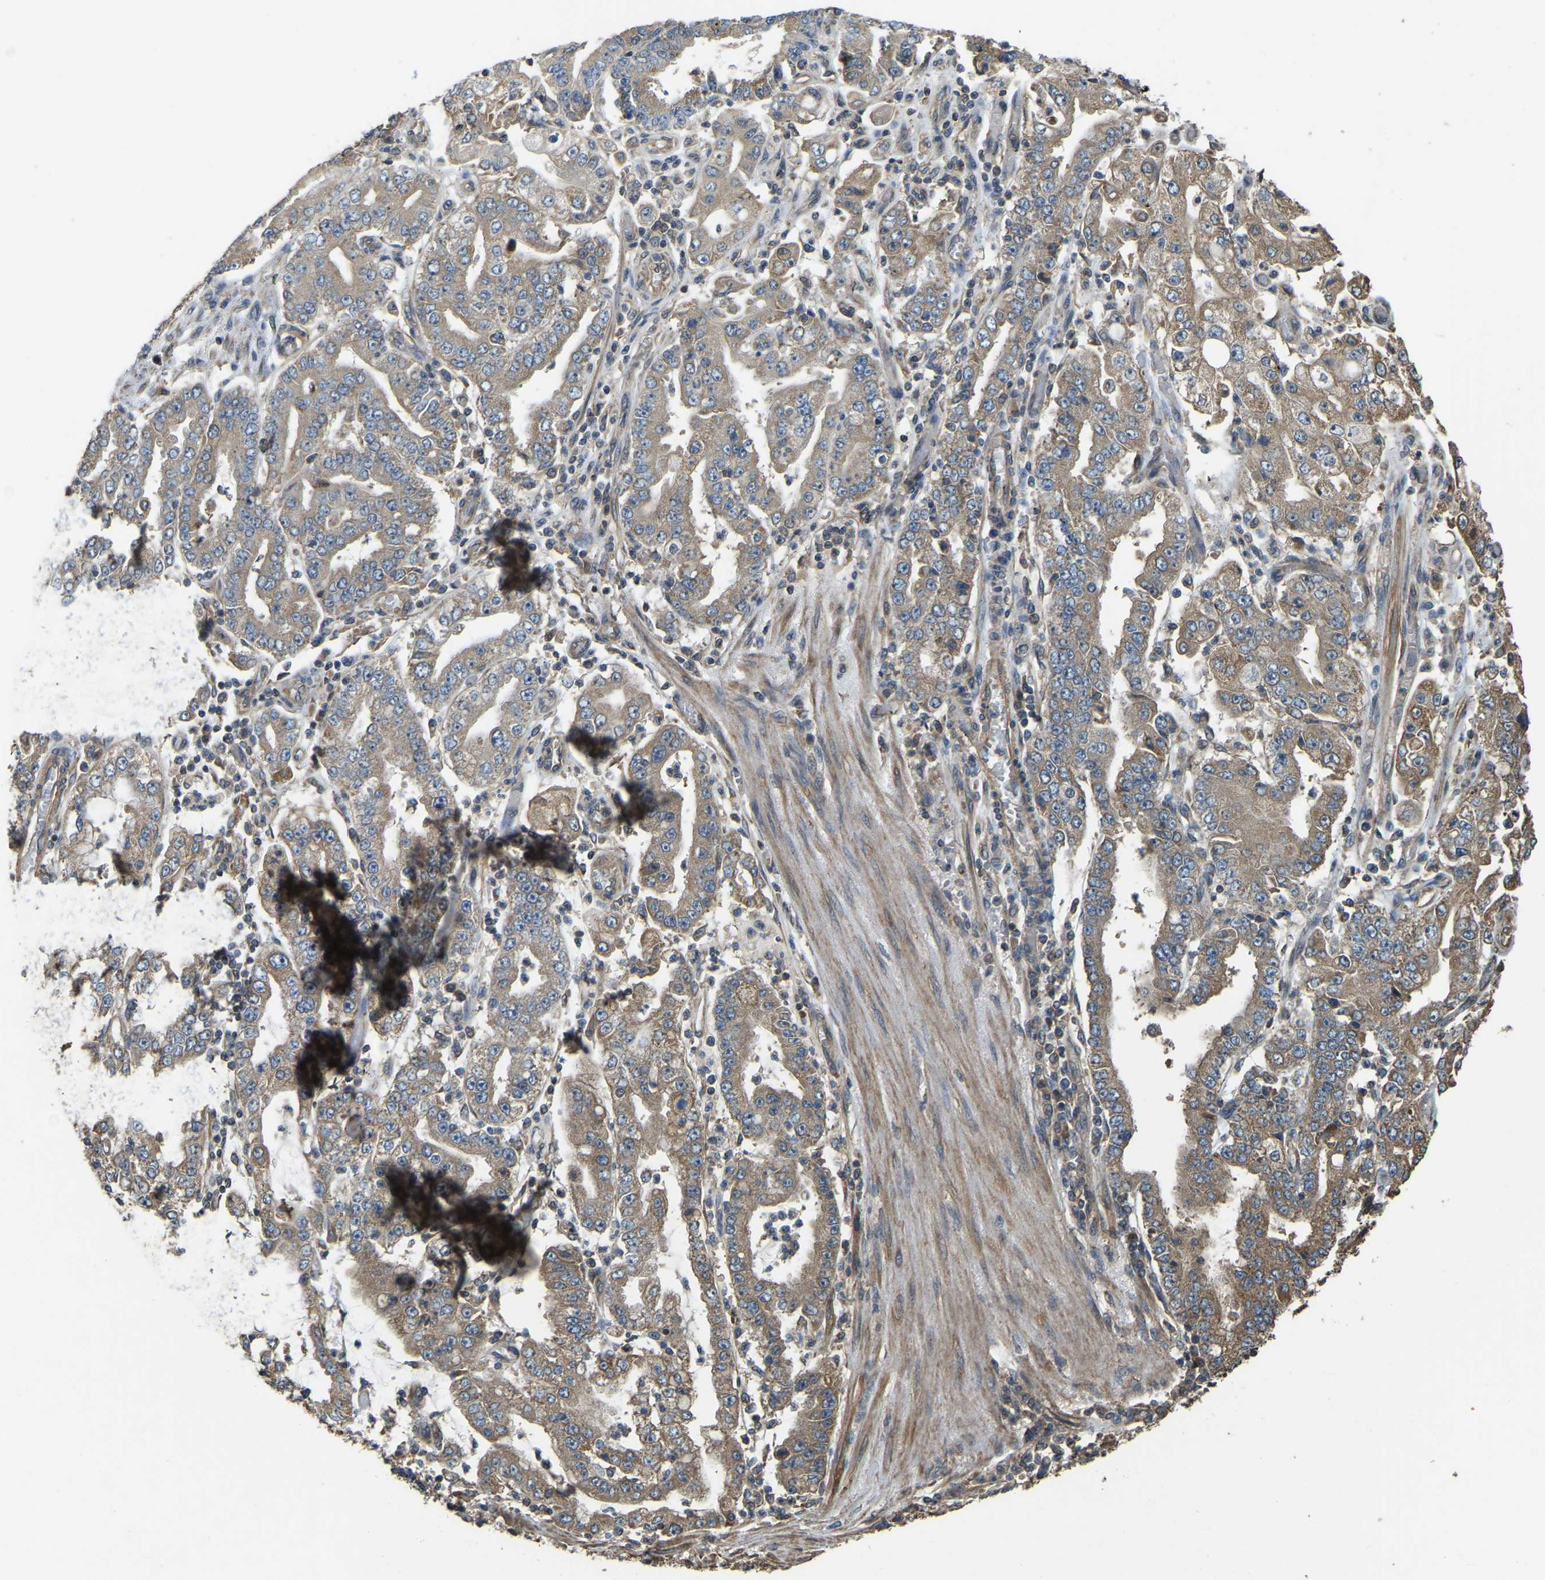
{"staining": {"intensity": "moderate", "quantity": ">75%", "location": "cytoplasmic/membranous"}, "tissue": "stomach cancer", "cell_type": "Tumor cells", "image_type": "cancer", "snomed": [{"axis": "morphology", "description": "Adenocarcinoma, NOS"}, {"axis": "topography", "description": "Stomach"}], "caption": "A brown stain labels moderate cytoplasmic/membranous positivity of a protein in stomach cancer tumor cells.", "gene": "GNG2", "patient": {"sex": "male", "age": 76}}